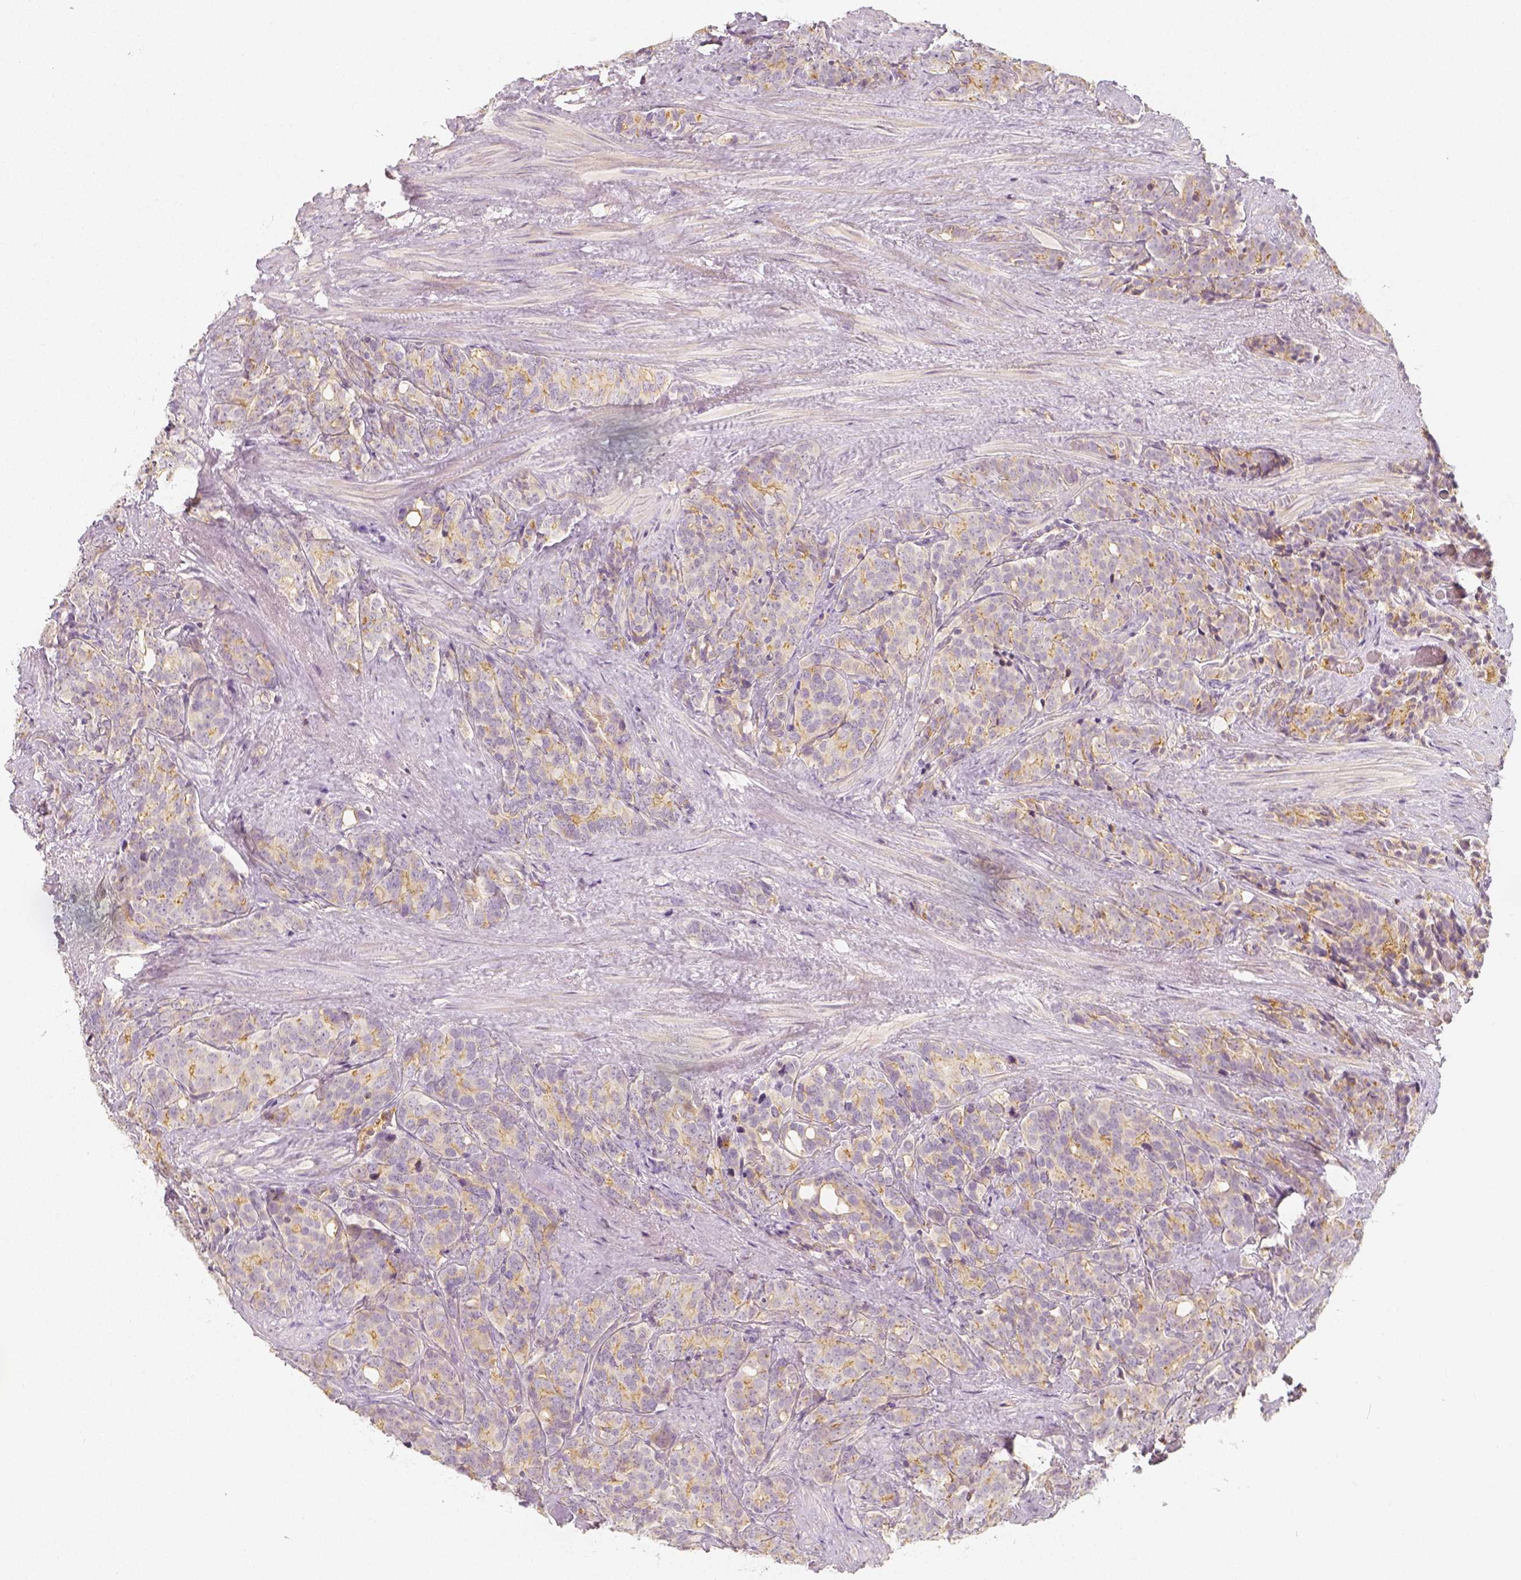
{"staining": {"intensity": "moderate", "quantity": "<25%", "location": "cytoplasmic/membranous"}, "tissue": "prostate cancer", "cell_type": "Tumor cells", "image_type": "cancer", "snomed": [{"axis": "morphology", "description": "Adenocarcinoma, High grade"}, {"axis": "topography", "description": "Prostate"}], "caption": "High-magnification brightfield microscopy of prostate high-grade adenocarcinoma stained with DAB (3,3'-diaminobenzidine) (brown) and counterstained with hematoxylin (blue). tumor cells exhibit moderate cytoplasmic/membranous staining is seen in about<25% of cells. The protein is shown in brown color, while the nuclei are stained blue.", "gene": "PTPRJ", "patient": {"sex": "male", "age": 84}}